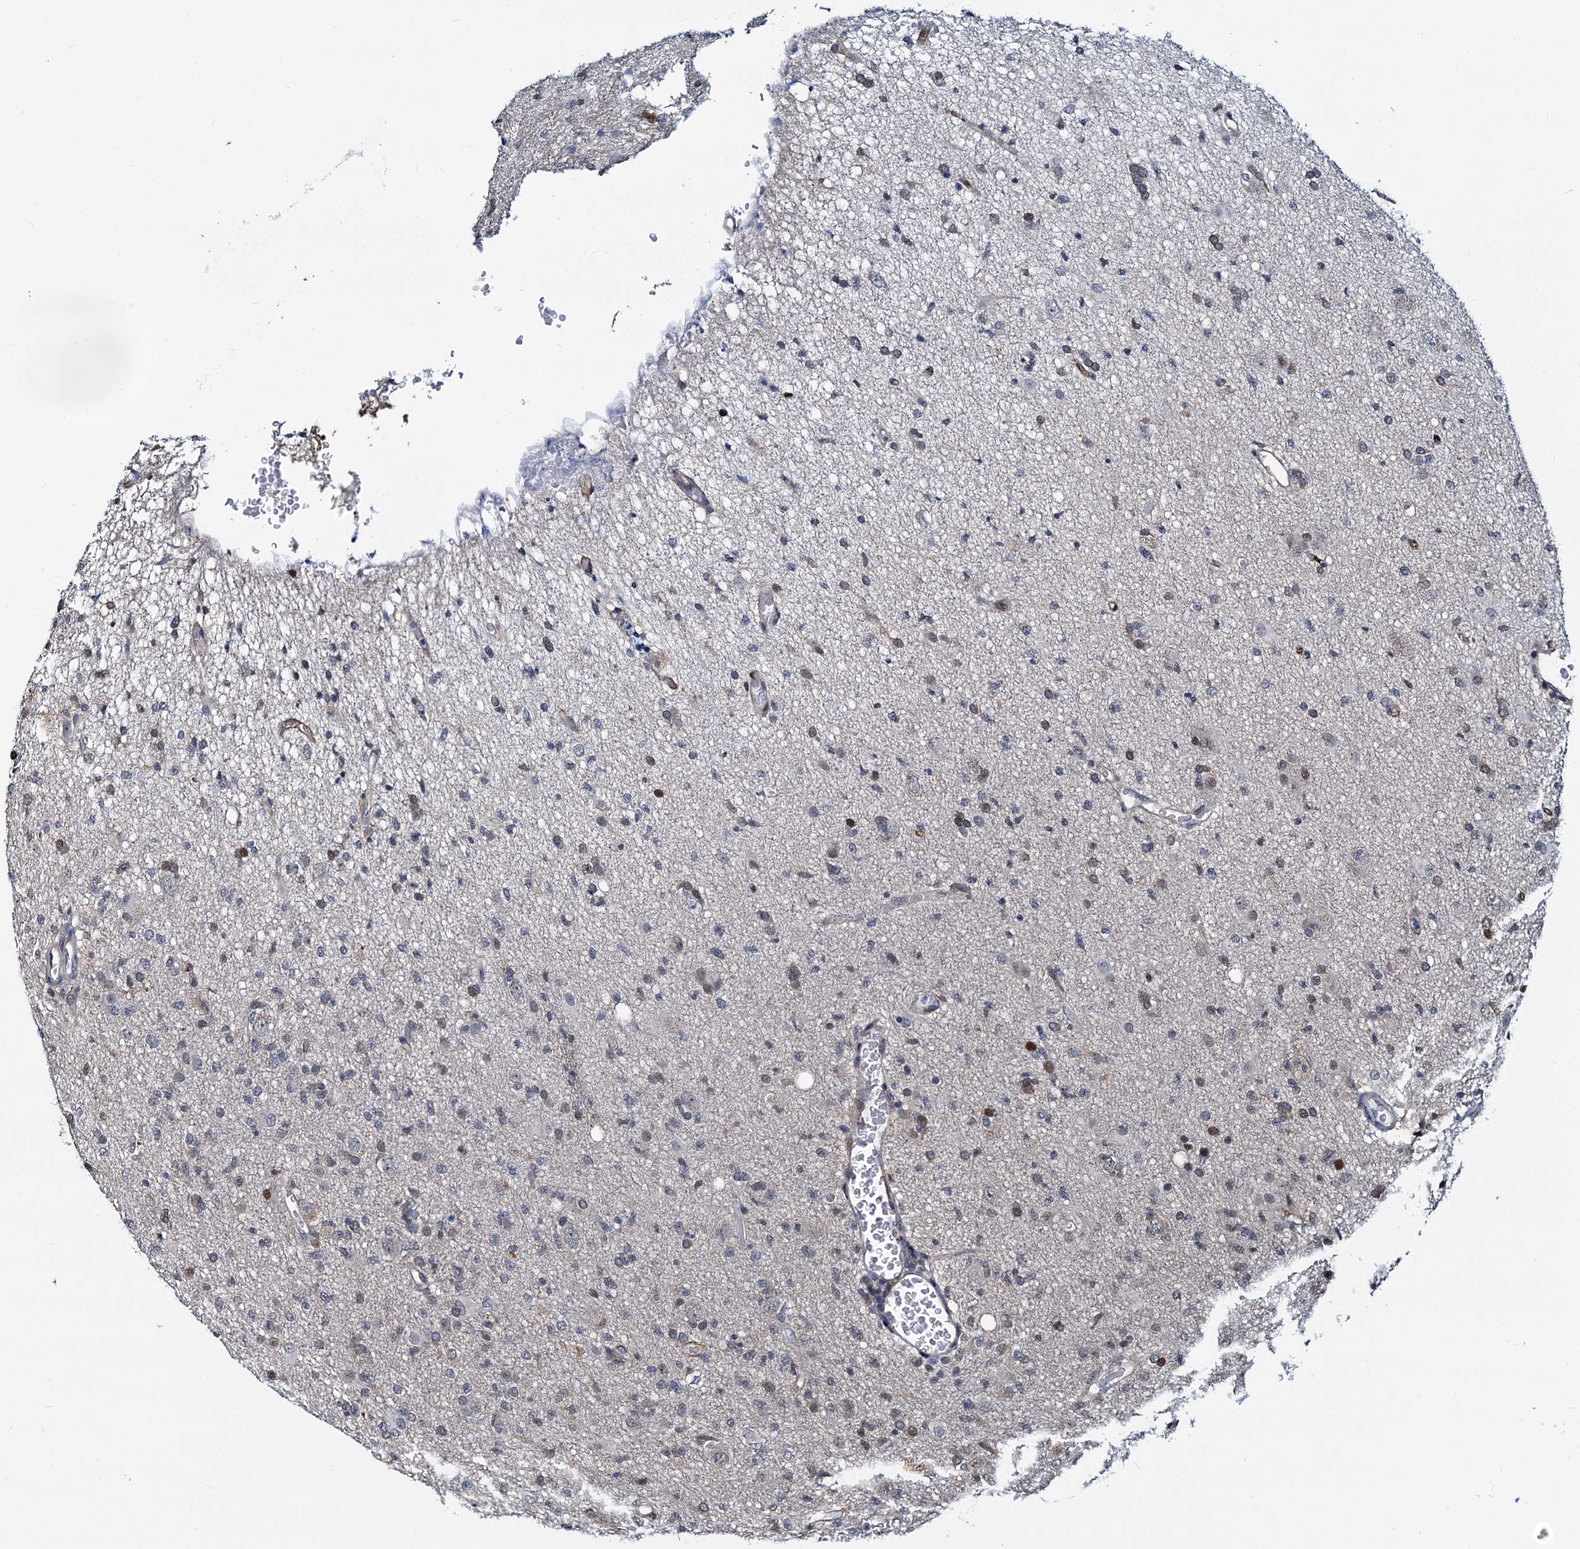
{"staining": {"intensity": "moderate", "quantity": "<25%", "location": "nuclear"}, "tissue": "glioma", "cell_type": "Tumor cells", "image_type": "cancer", "snomed": [{"axis": "morphology", "description": "Glioma, malignant, High grade"}, {"axis": "topography", "description": "Brain"}], "caption": "The micrograph exhibits staining of malignant glioma (high-grade), revealing moderate nuclear protein expression (brown color) within tumor cells.", "gene": "PTGES3", "patient": {"sex": "female", "age": 57}}